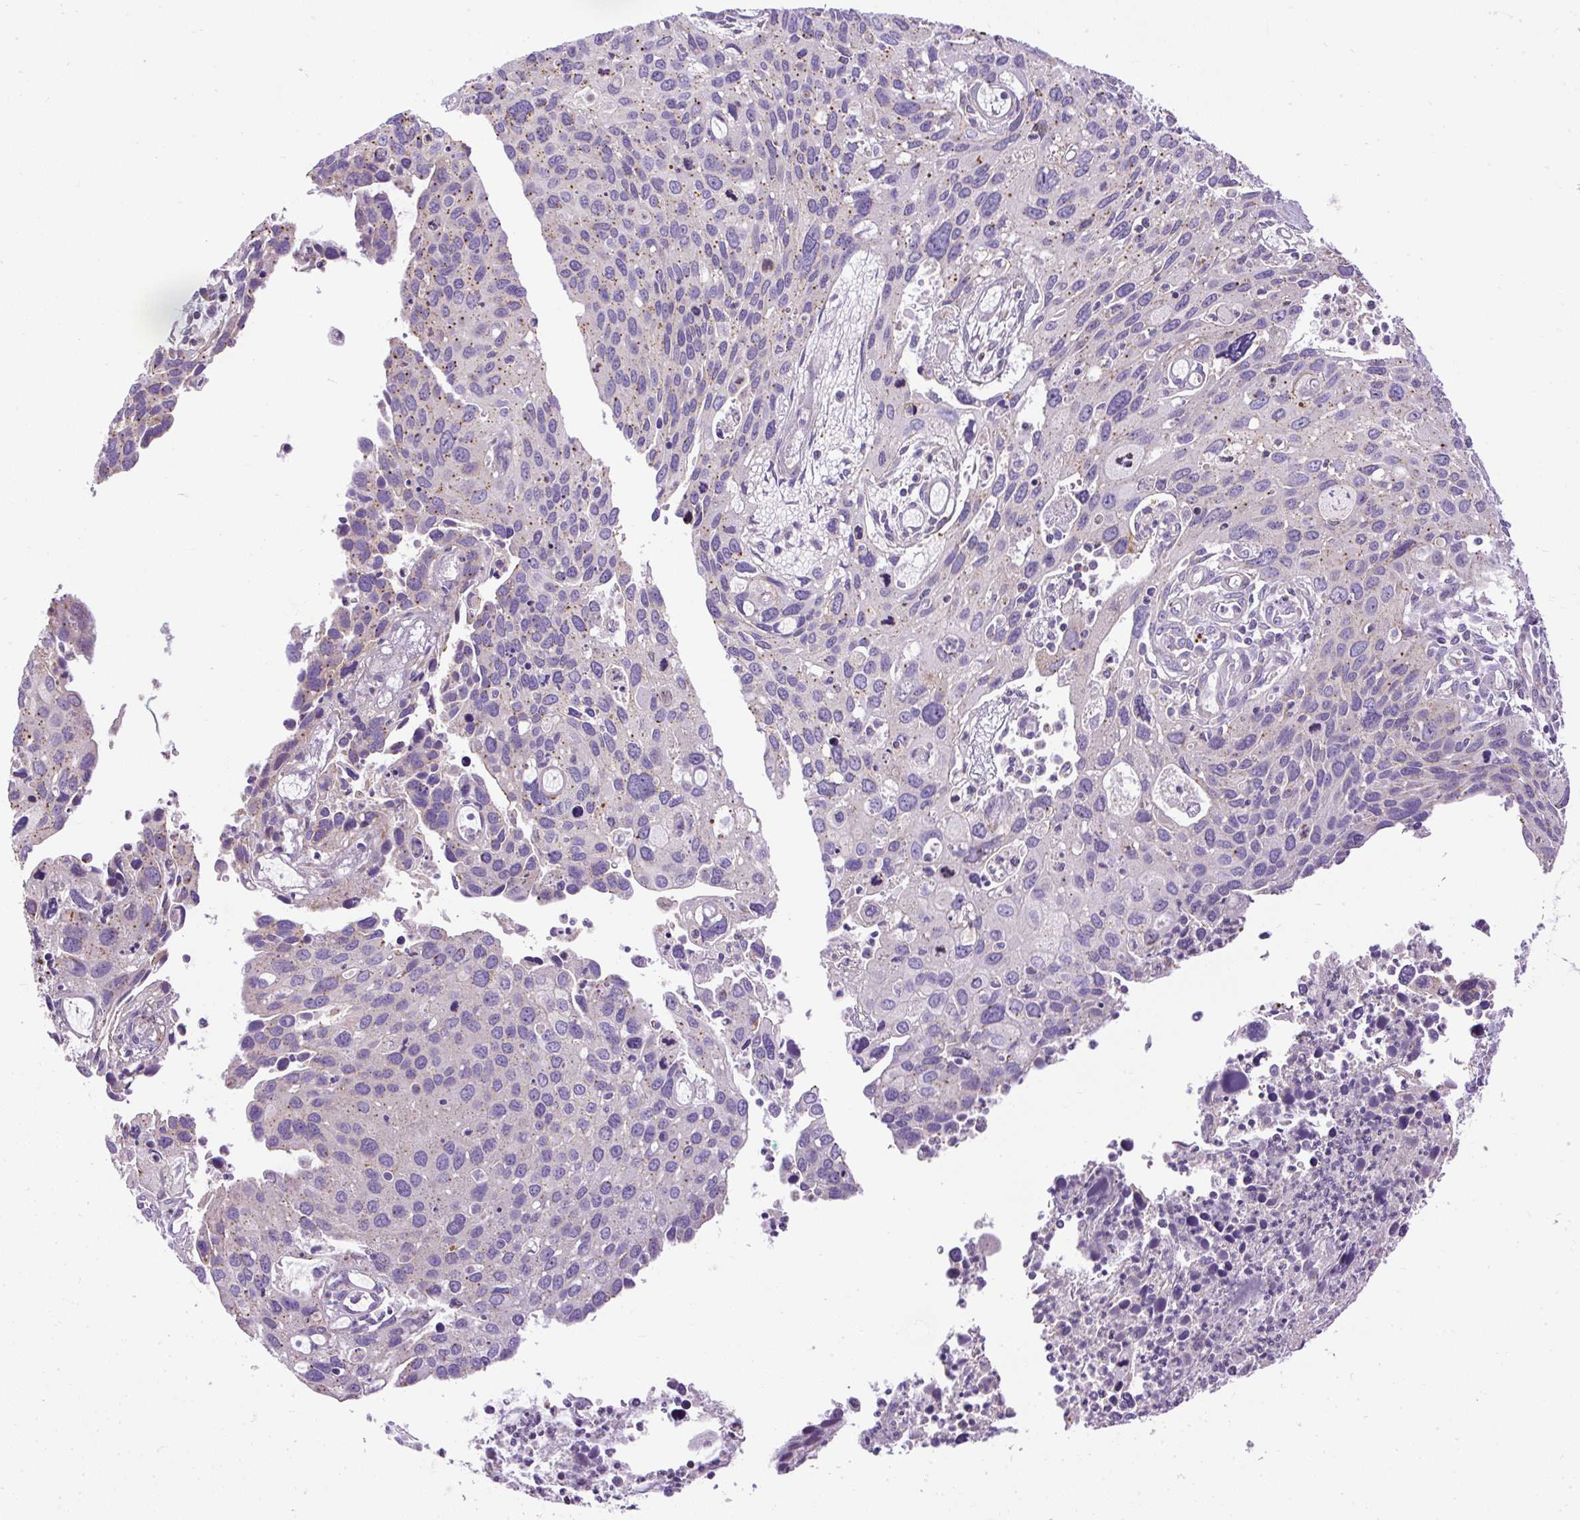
{"staining": {"intensity": "negative", "quantity": "none", "location": "none"}, "tissue": "cervical cancer", "cell_type": "Tumor cells", "image_type": "cancer", "snomed": [{"axis": "morphology", "description": "Squamous cell carcinoma, NOS"}, {"axis": "topography", "description": "Cervix"}], "caption": "Tumor cells are negative for protein expression in human cervical cancer (squamous cell carcinoma).", "gene": "CFAP47", "patient": {"sex": "female", "age": 55}}